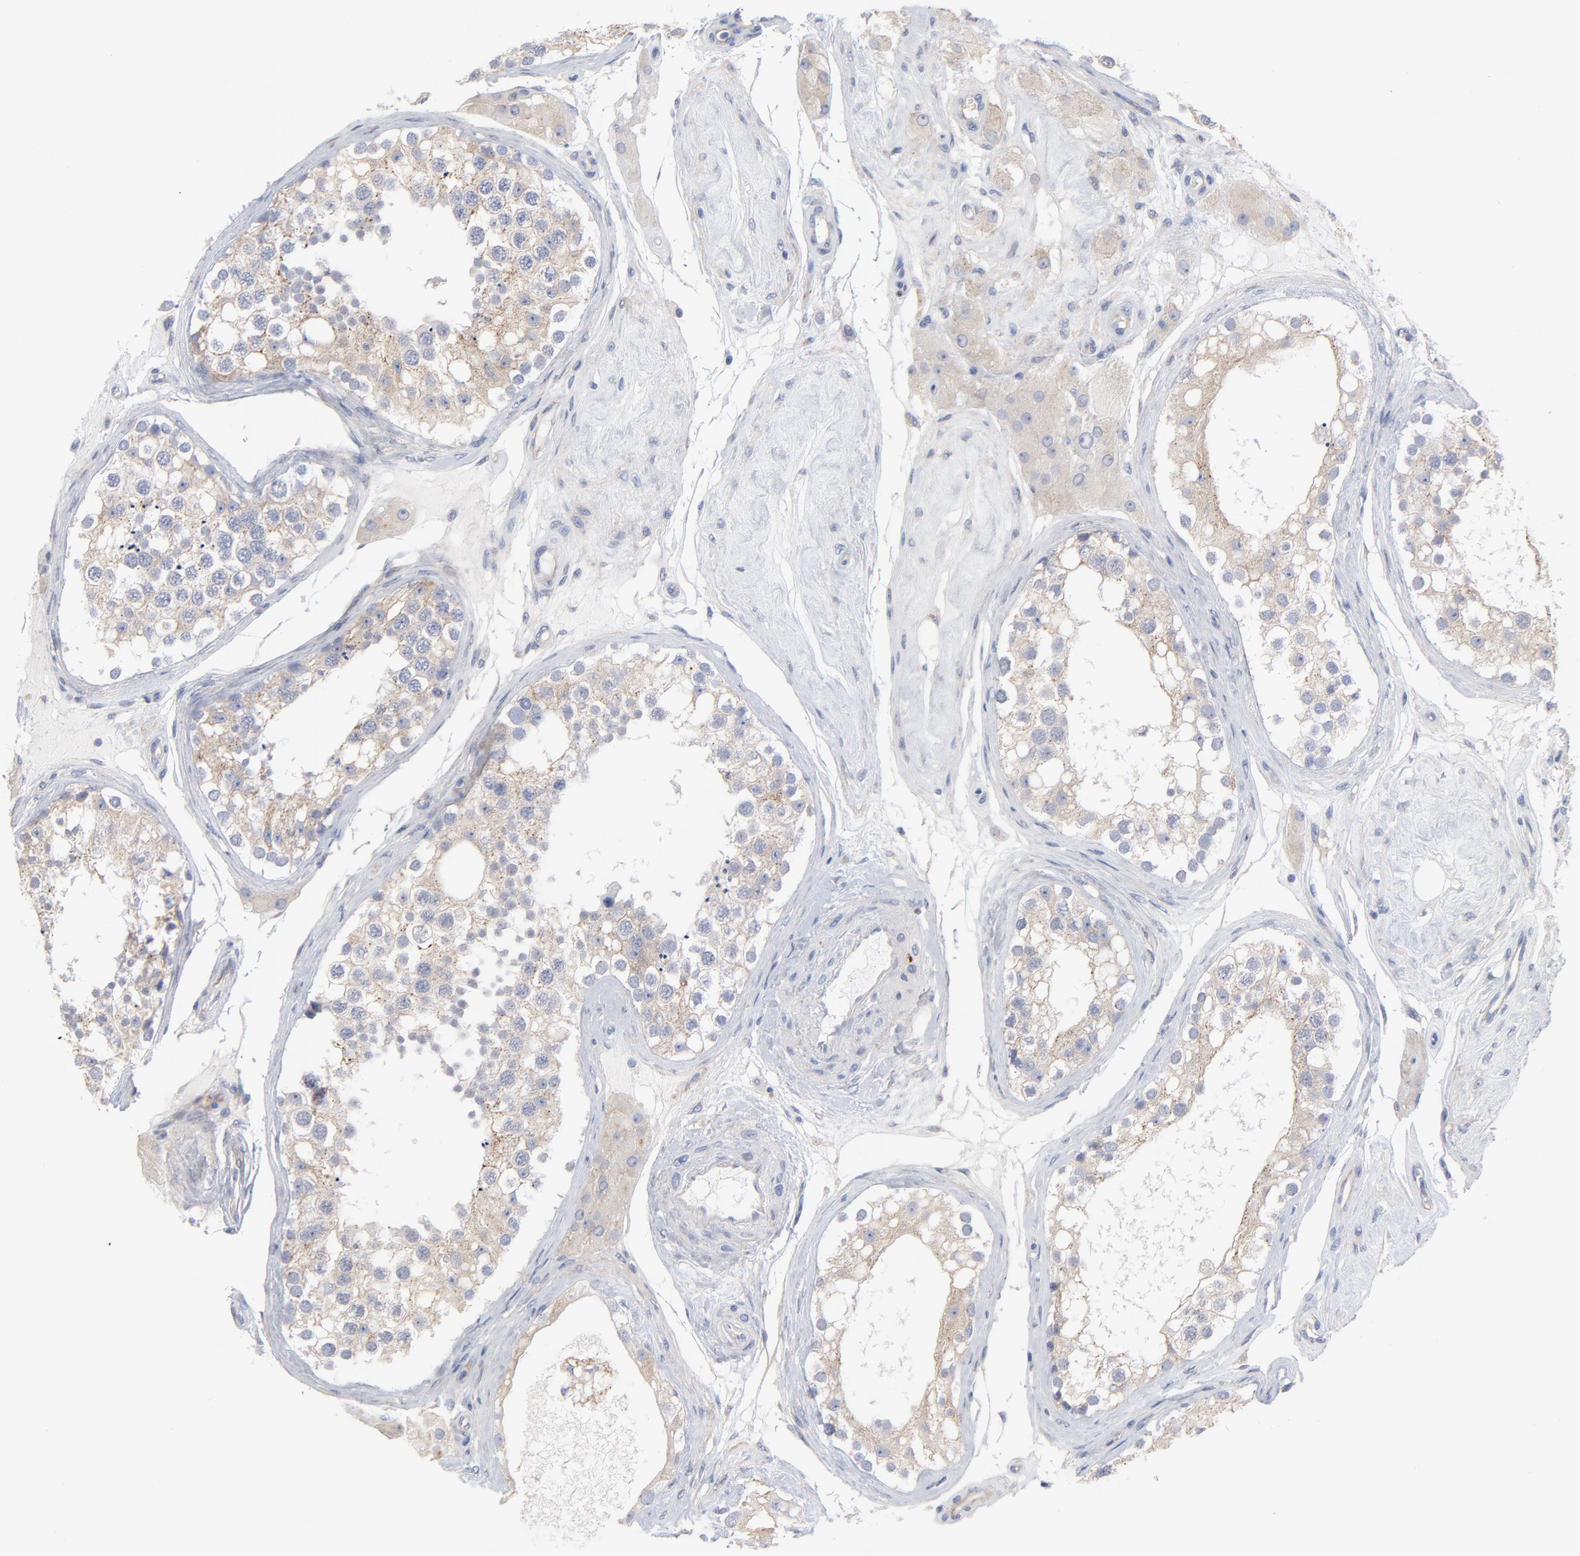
{"staining": {"intensity": "weak", "quantity": "25%-75%", "location": "cytoplasmic/membranous"}, "tissue": "testis", "cell_type": "Cells in seminiferous ducts", "image_type": "normal", "snomed": [{"axis": "morphology", "description": "Normal tissue, NOS"}, {"axis": "topography", "description": "Testis"}], "caption": "Protein staining demonstrates weak cytoplasmic/membranous expression in about 25%-75% of cells in seminiferous ducts in normal testis.", "gene": "CPE", "patient": {"sex": "male", "age": 68}}